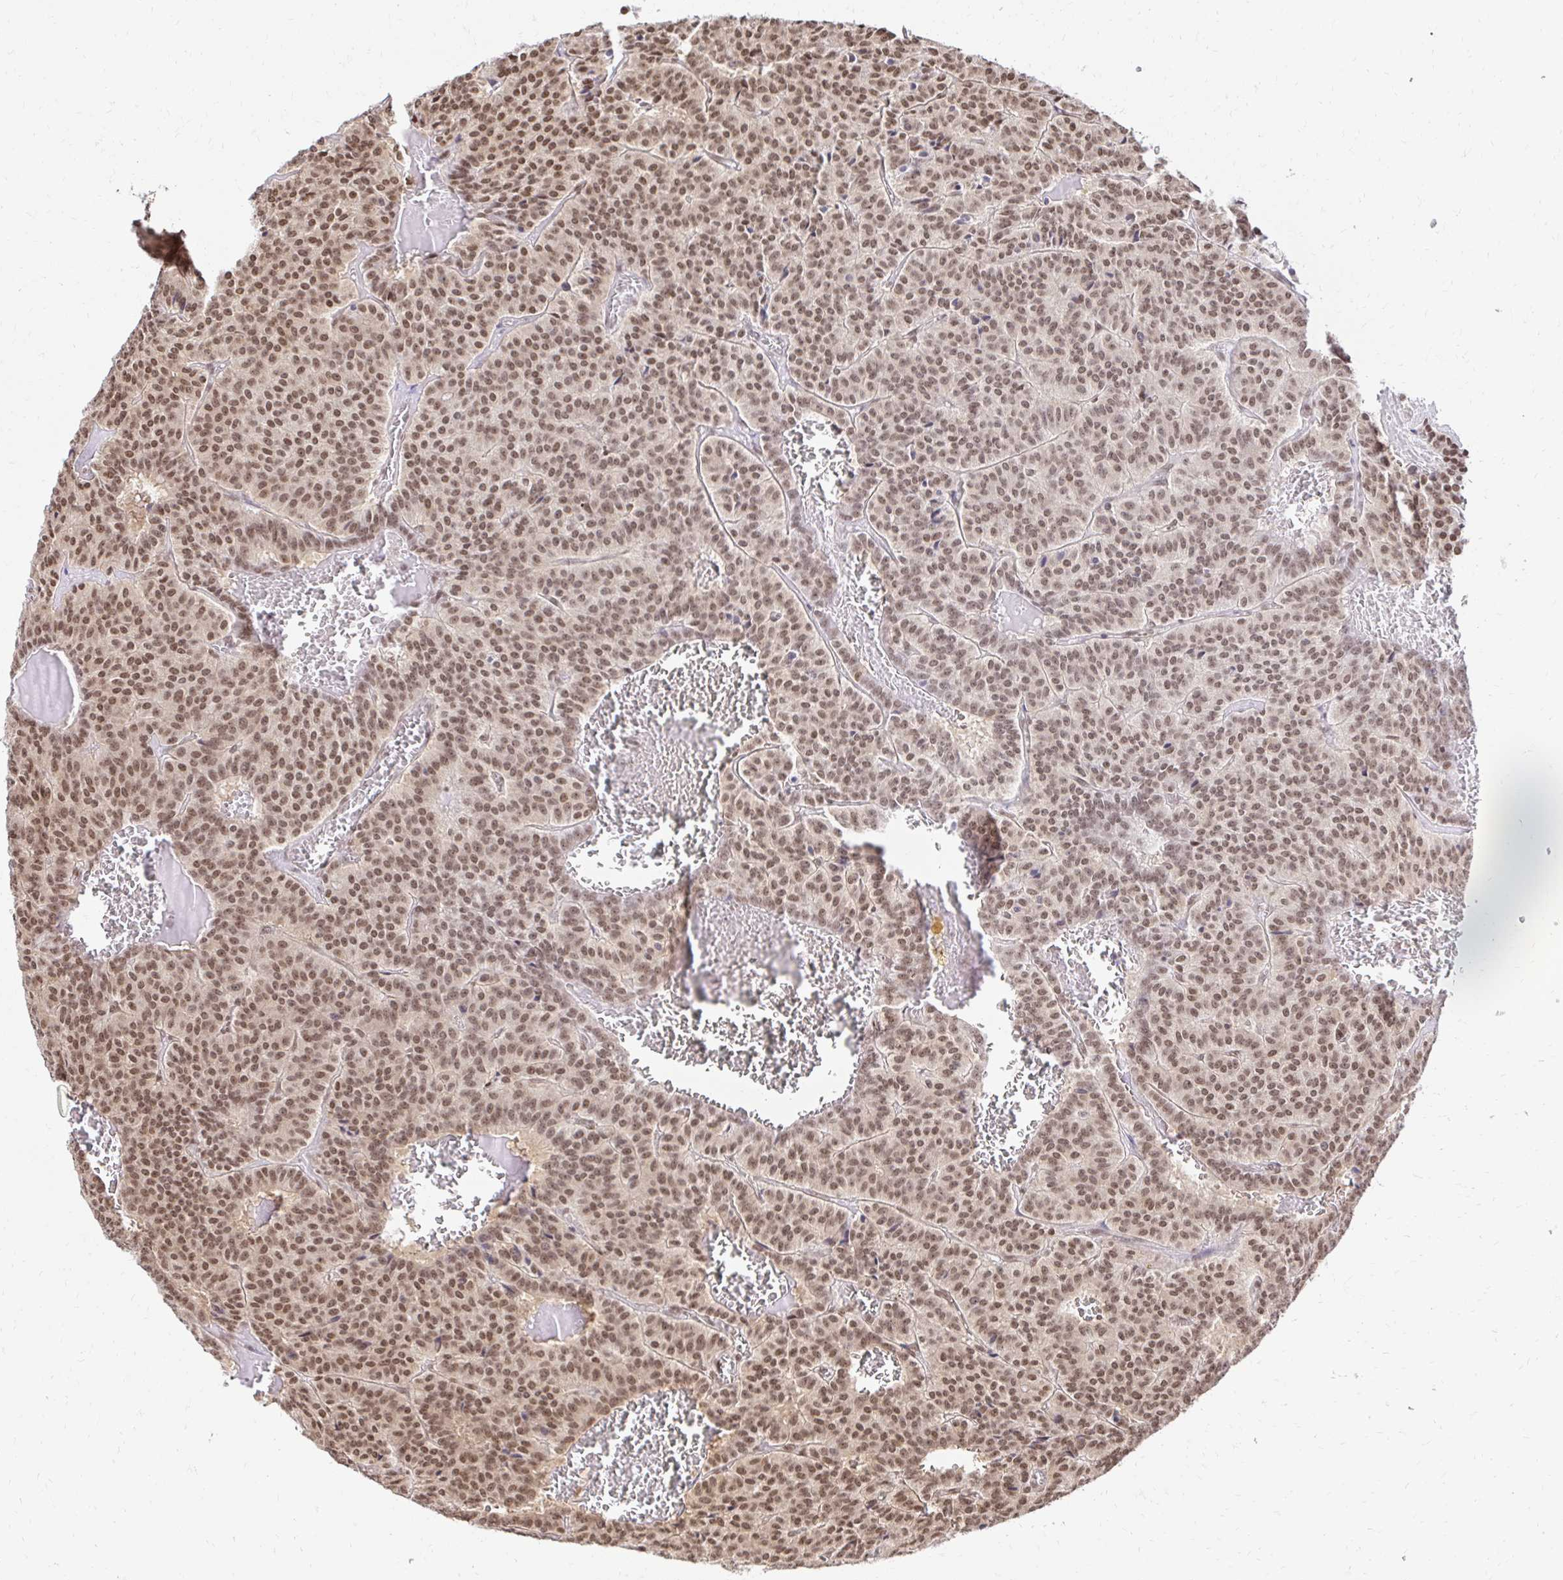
{"staining": {"intensity": "moderate", "quantity": ">75%", "location": "nuclear"}, "tissue": "carcinoid", "cell_type": "Tumor cells", "image_type": "cancer", "snomed": [{"axis": "morphology", "description": "Carcinoid, malignant, NOS"}, {"axis": "topography", "description": "Lung"}], "caption": "A brown stain highlights moderate nuclear positivity of a protein in human carcinoid (malignant) tumor cells.", "gene": "GLYR1", "patient": {"sex": "male", "age": 70}}